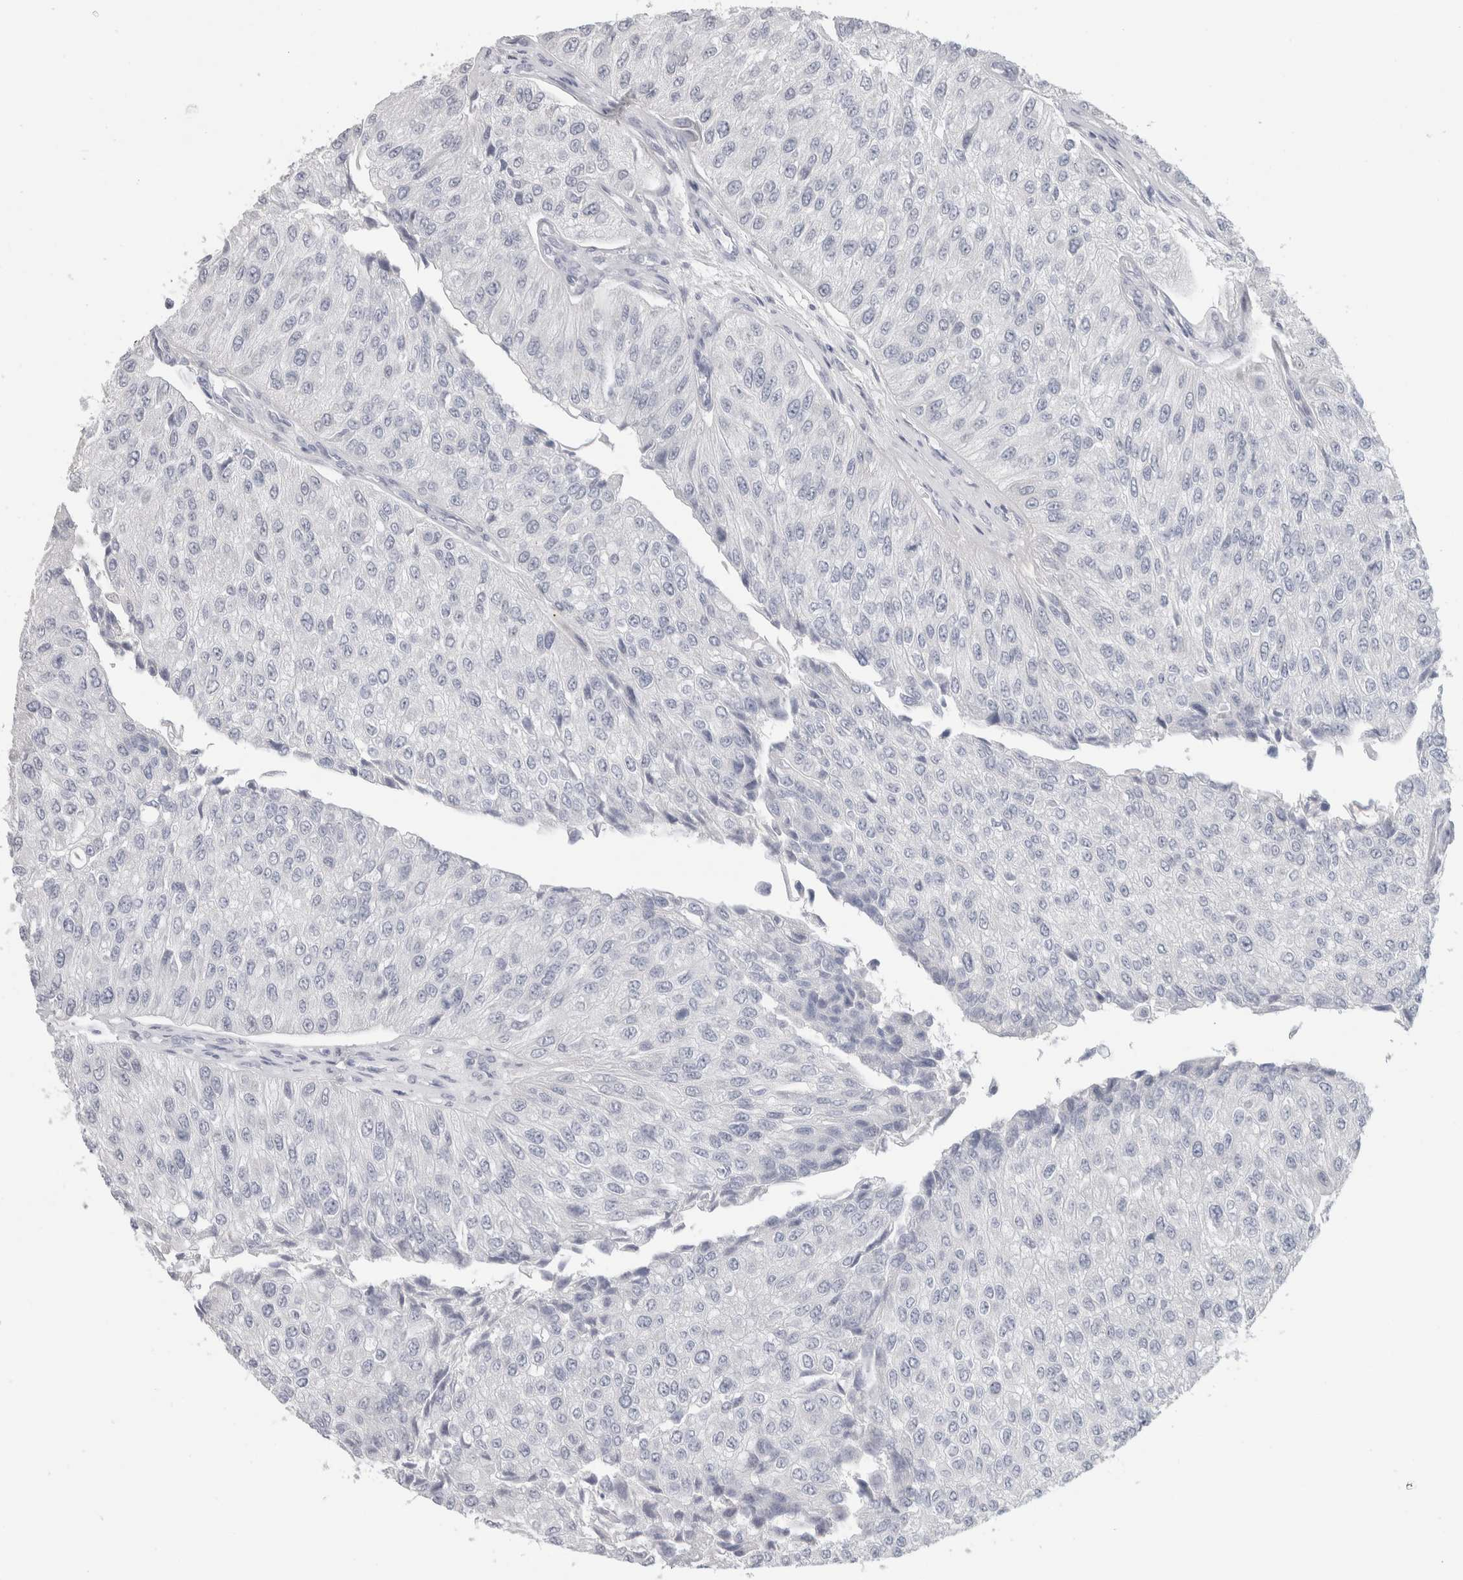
{"staining": {"intensity": "negative", "quantity": "none", "location": "none"}, "tissue": "urothelial cancer", "cell_type": "Tumor cells", "image_type": "cancer", "snomed": [{"axis": "morphology", "description": "Urothelial carcinoma, High grade"}, {"axis": "topography", "description": "Kidney"}, {"axis": "topography", "description": "Urinary bladder"}], "caption": "High-grade urothelial carcinoma stained for a protein using immunohistochemistry reveals no expression tumor cells.", "gene": "SLC6A1", "patient": {"sex": "male", "age": 77}}